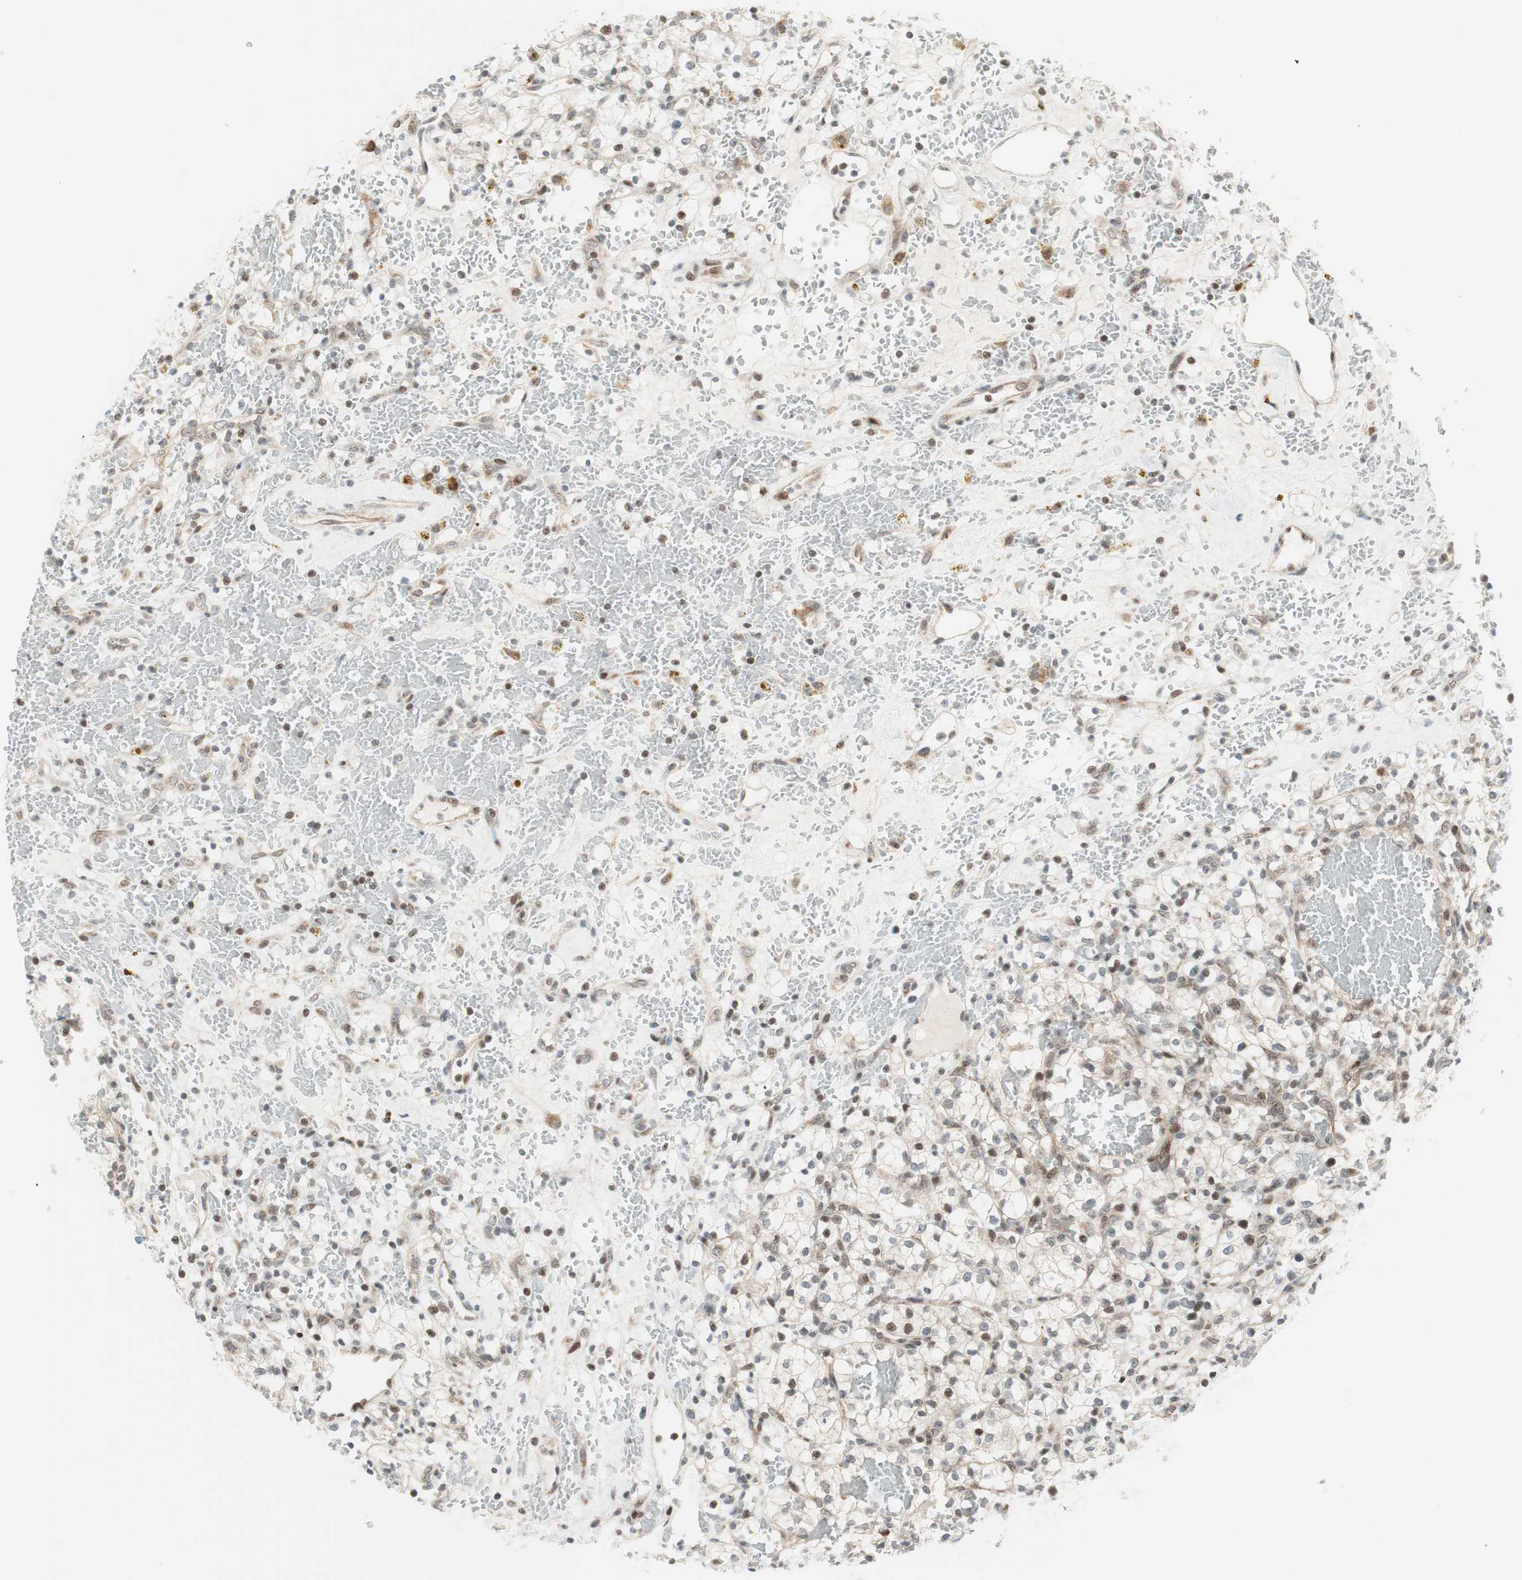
{"staining": {"intensity": "negative", "quantity": "none", "location": "none"}, "tissue": "renal cancer", "cell_type": "Tumor cells", "image_type": "cancer", "snomed": [{"axis": "morphology", "description": "Adenocarcinoma, NOS"}, {"axis": "topography", "description": "Kidney"}], "caption": "Protein analysis of renal cancer shows no significant positivity in tumor cells.", "gene": "TPT1", "patient": {"sex": "female", "age": 60}}